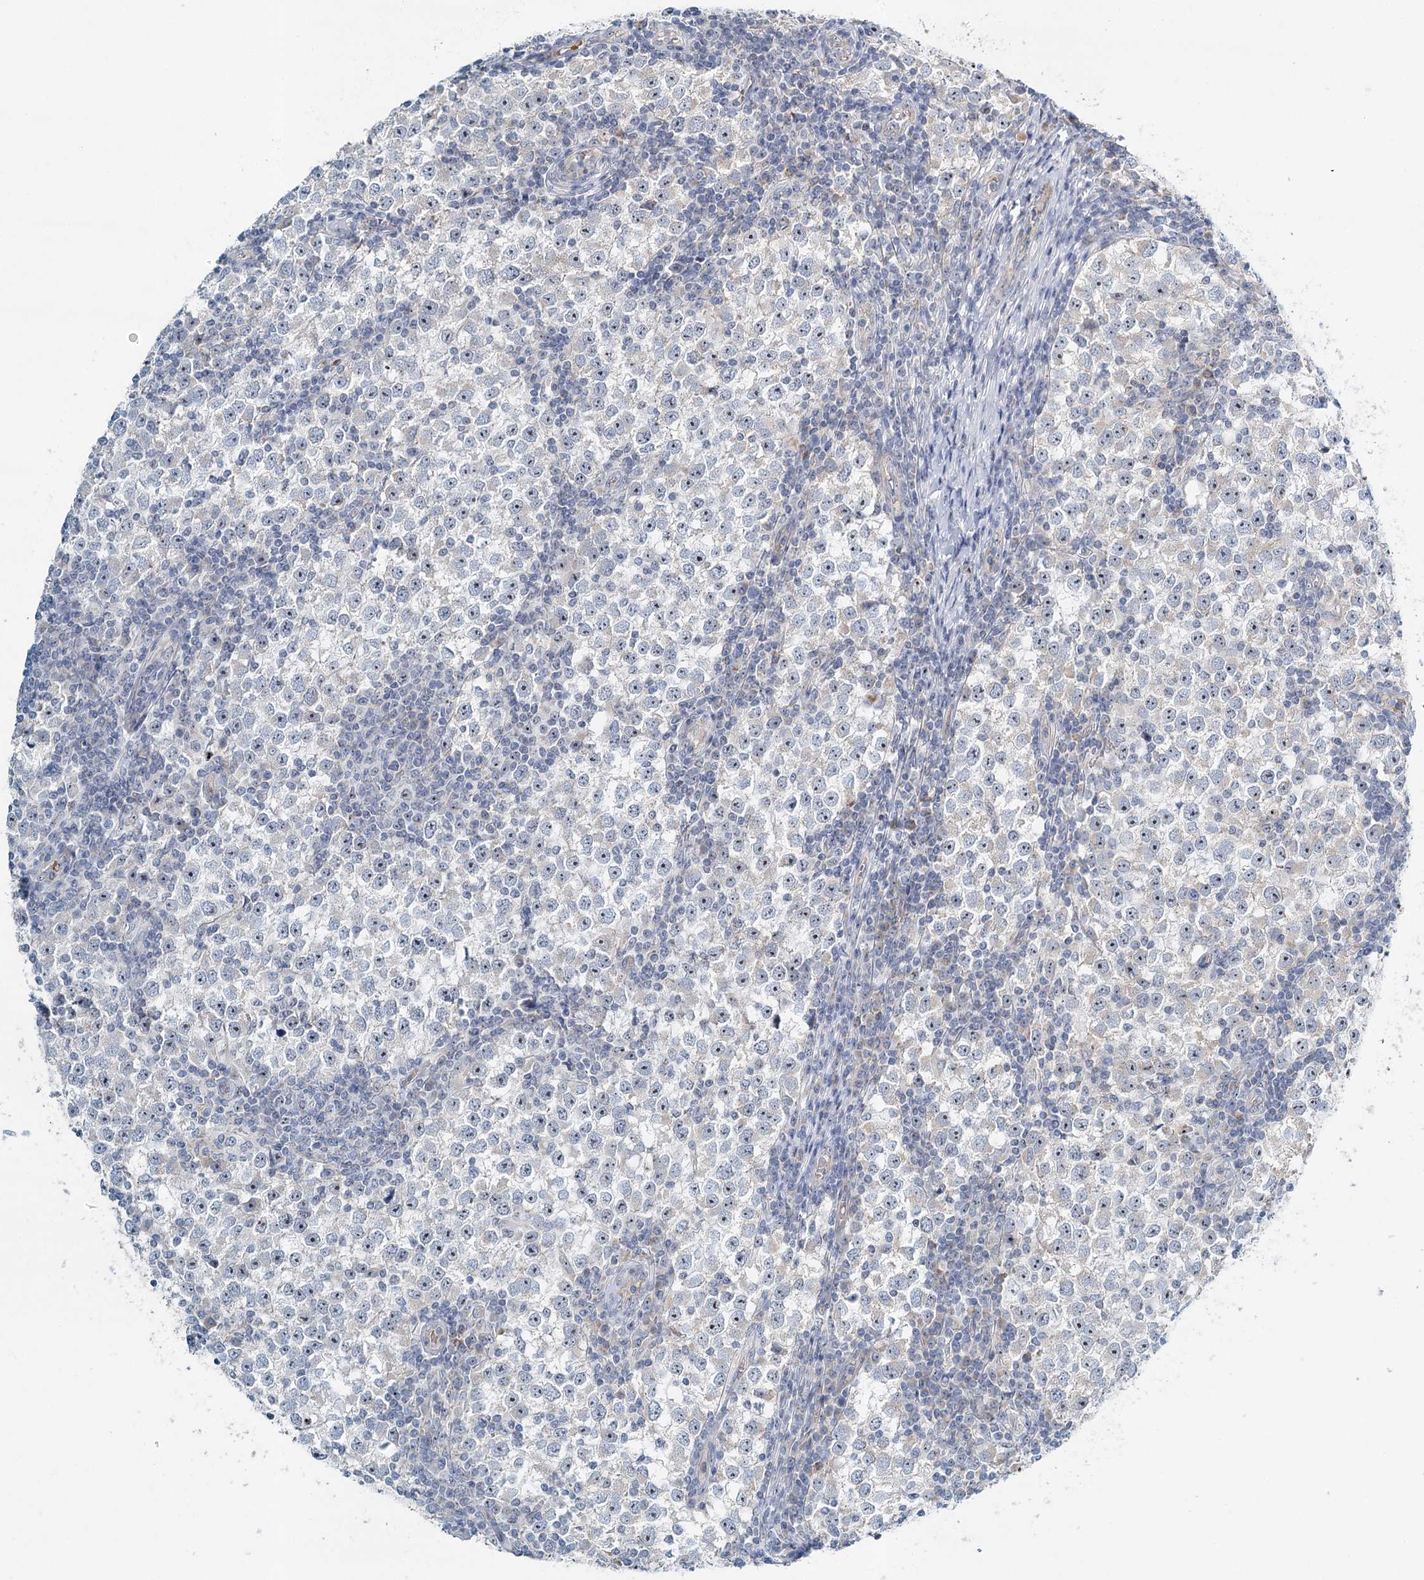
{"staining": {"intensity": "negative", "quantity": "none", "location": "none"}, "tissue": "testis cancer", "cell_type": "Tumor cells", "image_type": "cancer", "snomed": [{"axis": "morphology", "description": "Seminoma, NOS"}, {"axis": "topography", "description": "Testis"}], "caption": "Tumor cells show no significant protein expression in testis cancer (seminoma).", "gene": "RBM43", "patient": {"sex": "male", "age": 65}}